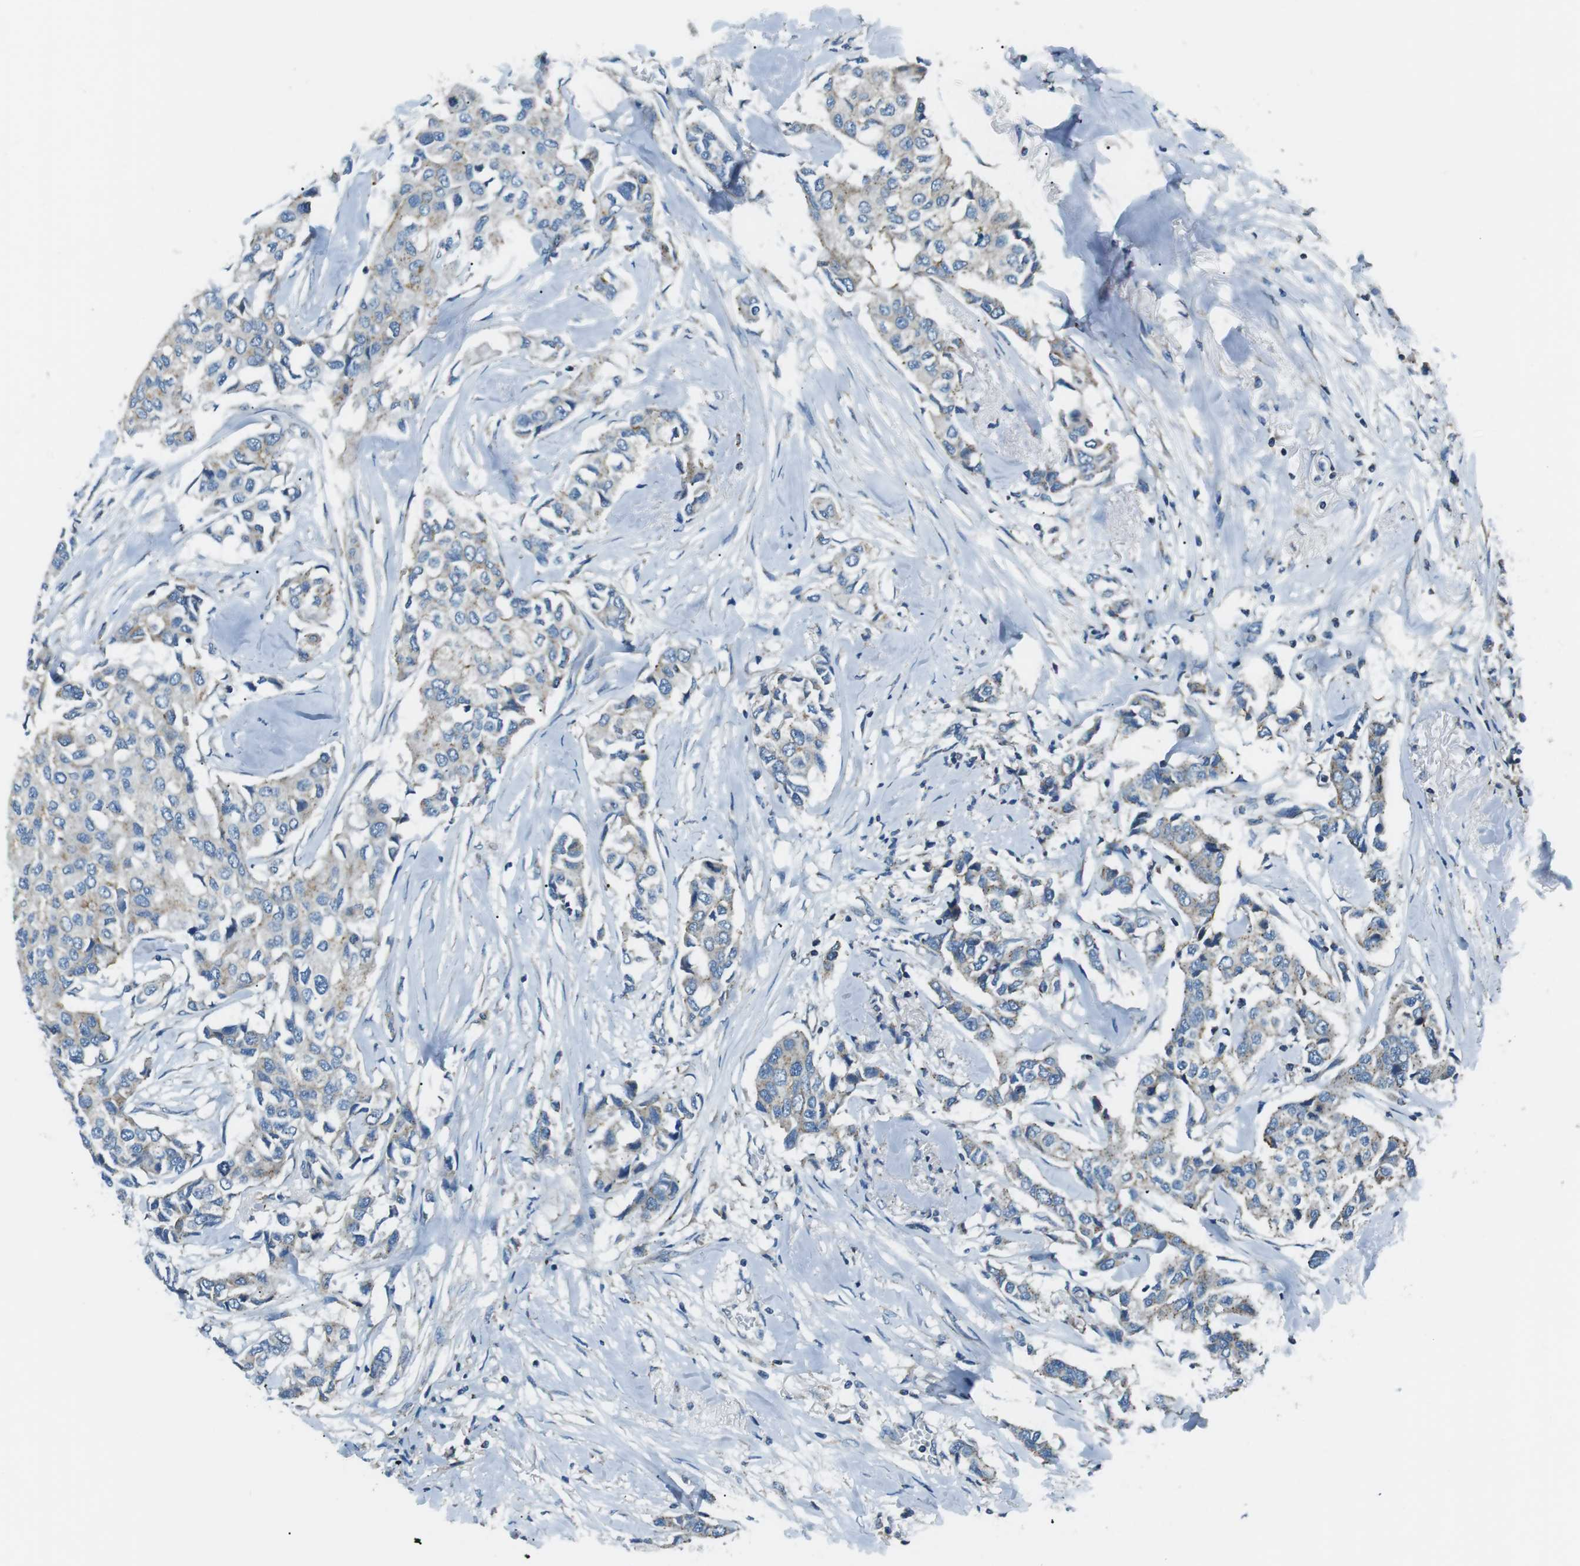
{"staining": {"intensity": "negative", "quantity": "none", "location": "none"}, "tissue": "breast cancer", "cell_type": "Tumor cells", "image_type": "cancer", "snomed": [{"axis": "morphology", "description": "Duct carcinoma"}, {"axis": "topography", "description": "Breast"}], "caption": "This is an immunohistochemistry (IHC) image of breast cancer (infiltrating ductal carcinoma). There is no positivity in tumor cells.", "gene": "FAM3B", "patient": {"sex": "female", "age": 80}}